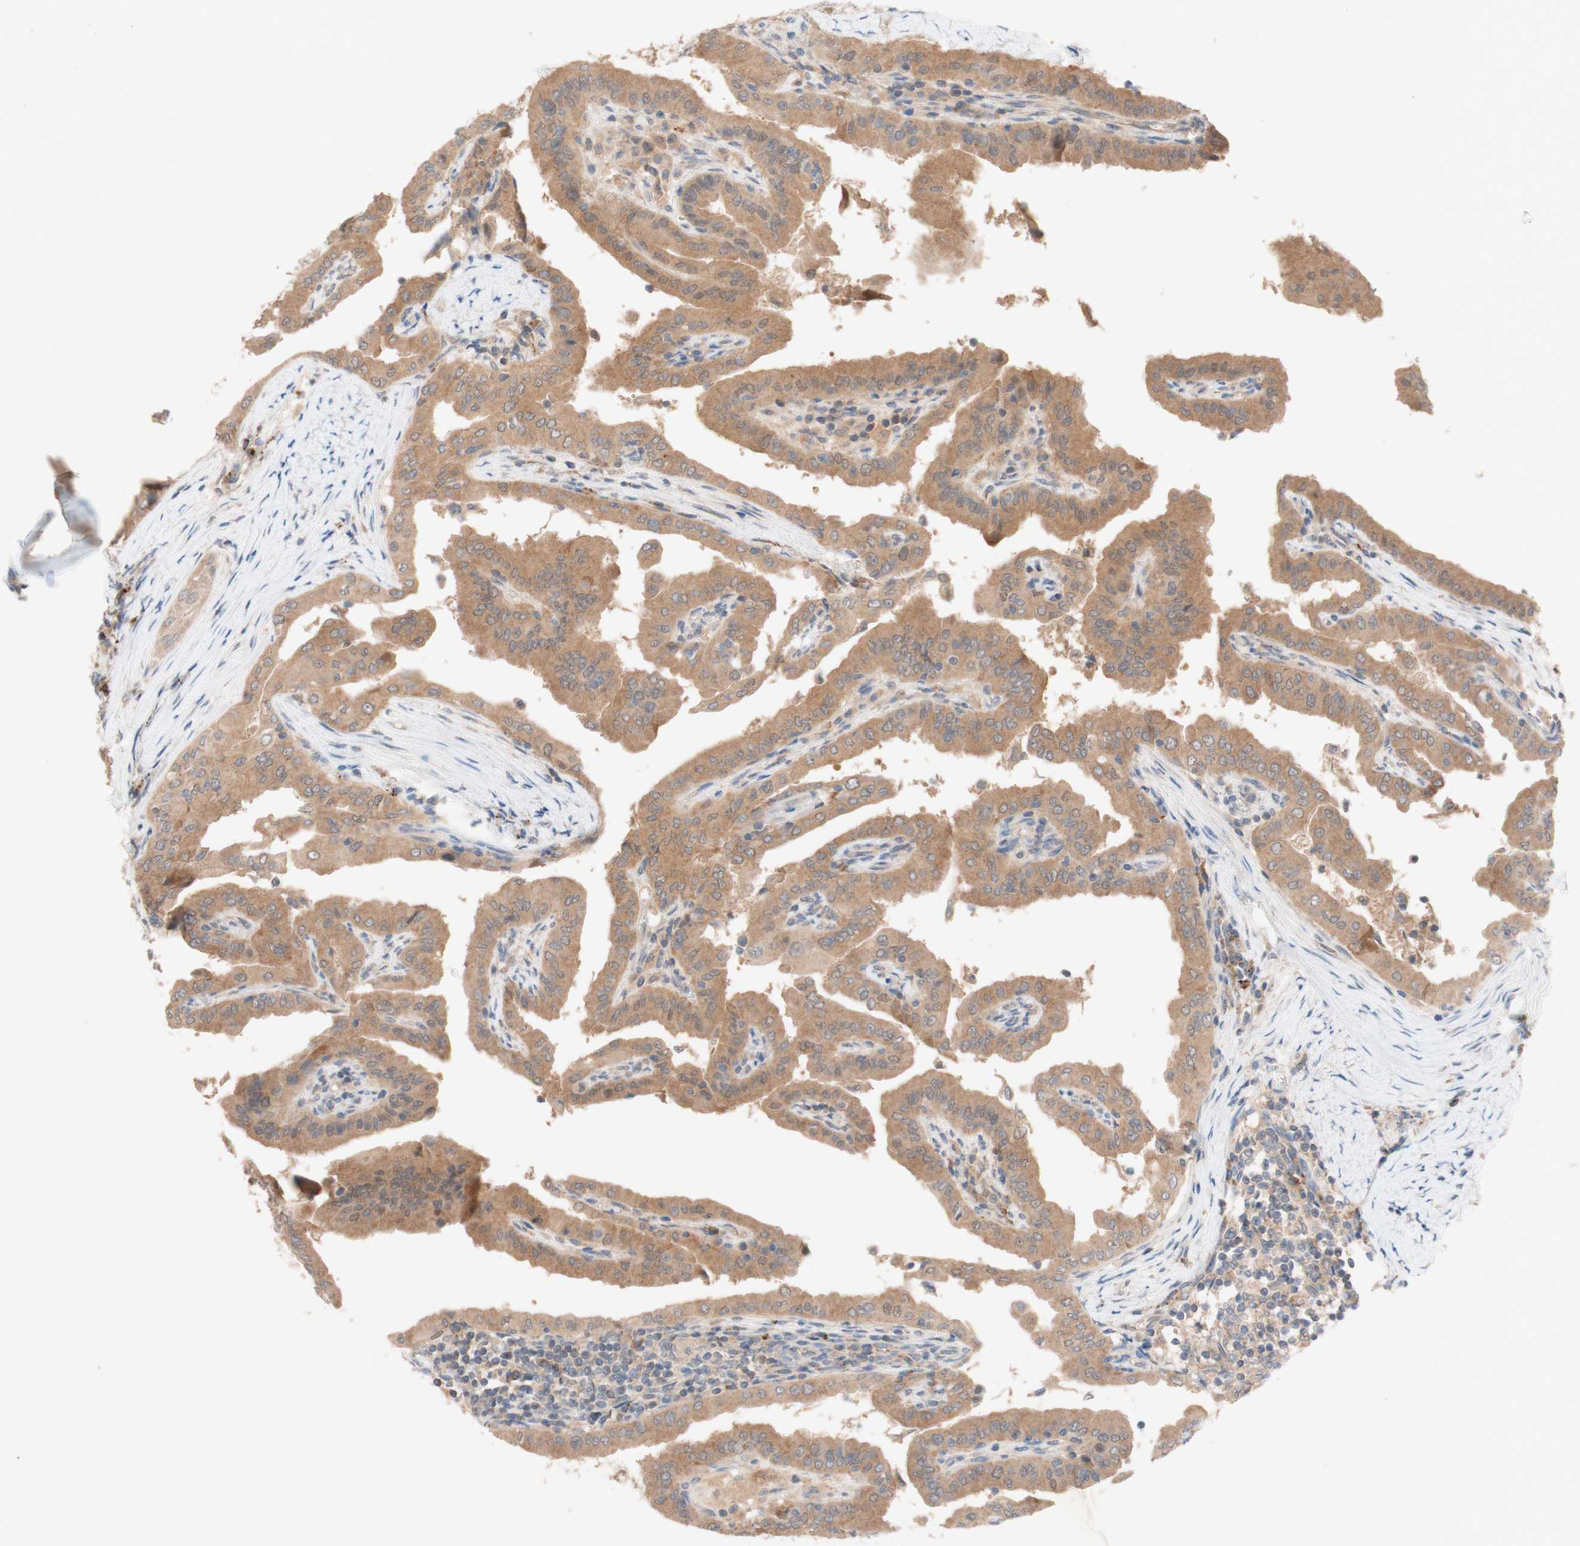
{"staining": {"intensity": "moderate", "quantity": ">75%", "location": "cytoplasmic/membranous"}, "tissue": "thyroid cancer", "cell_type": "Tumor cells", "image_type": "cancer", "snomed": [{"axis": "morphology", "description": "Papillary adenocarcinoma, NOS"}, {"axis": "topography", "description": "Thyroid gland"}], "caption": "Brown immunohistochemical staining in thyroid papillary adenocarcinoma displays moderate cytoplasmic/membranous expression in approximately >75% of tumor cells. (Stains: DAB in brown, nuclei in blue, Microscopy: brightfield microscopy at high magnification).", "gene": "PEX2", "patient": {"sex": "male", "age": 33}}